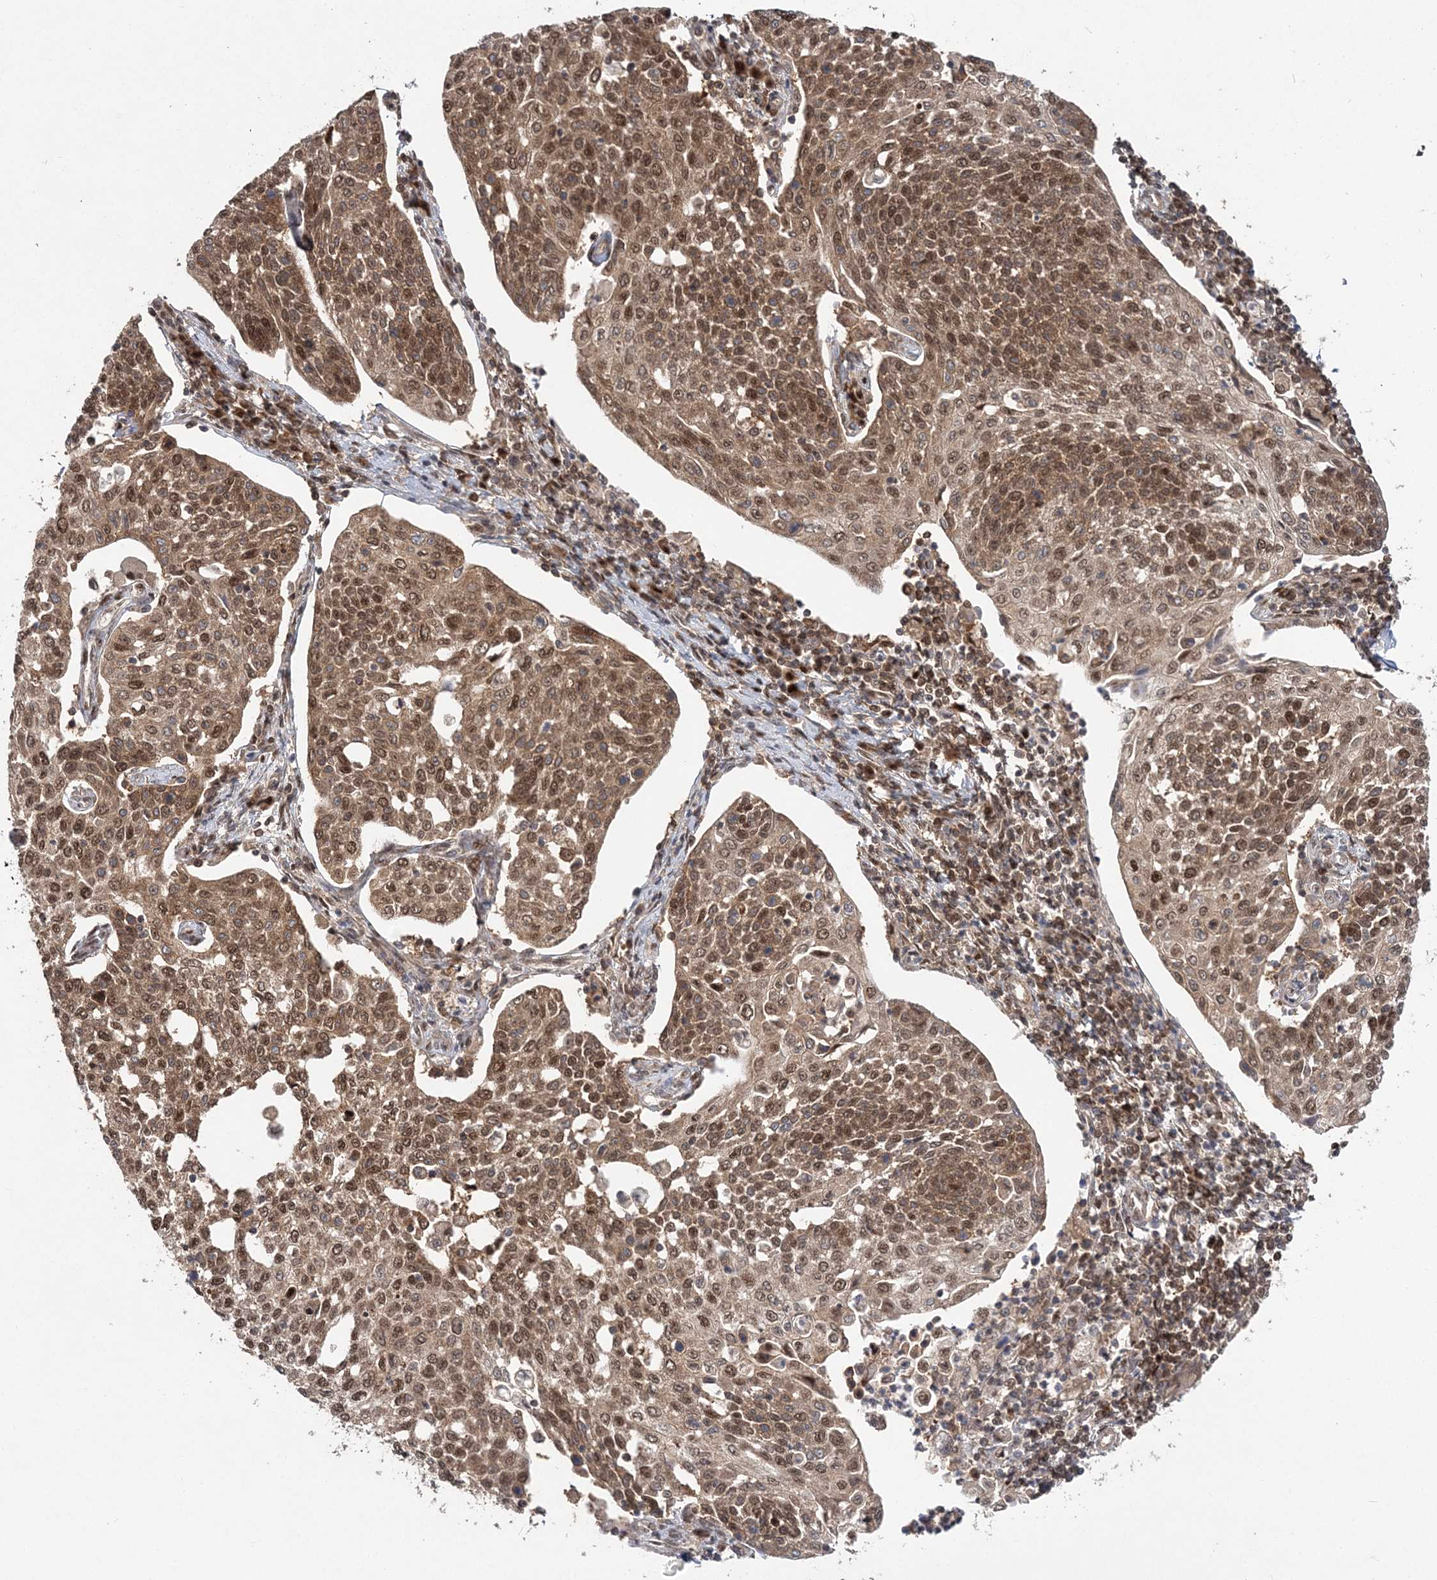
{"staining": {"intensity": "moderate", "quantity": ">75%", "location": "cytoplasmic/membranous,nuclear"}, "tissue": "cervical cancer", "cell_type": "Tumor cells", "image_type": "cancer", "snomed": [{"axis": "morphology", "description": "Squamous cell carcinoma, NOS"}, {"axis": "topography", "description": "Cervix"}], "caption": "A brown stain labels moderate cytoplasmic/membranous and nuclear staining of a protein in cervical squamous cell carcinoma tumor cells. (Brightfield microscopy of DAB IHC at high magnification).", "gene": "NIF3L1", "patient": {"sex": "female", "age": 34}}